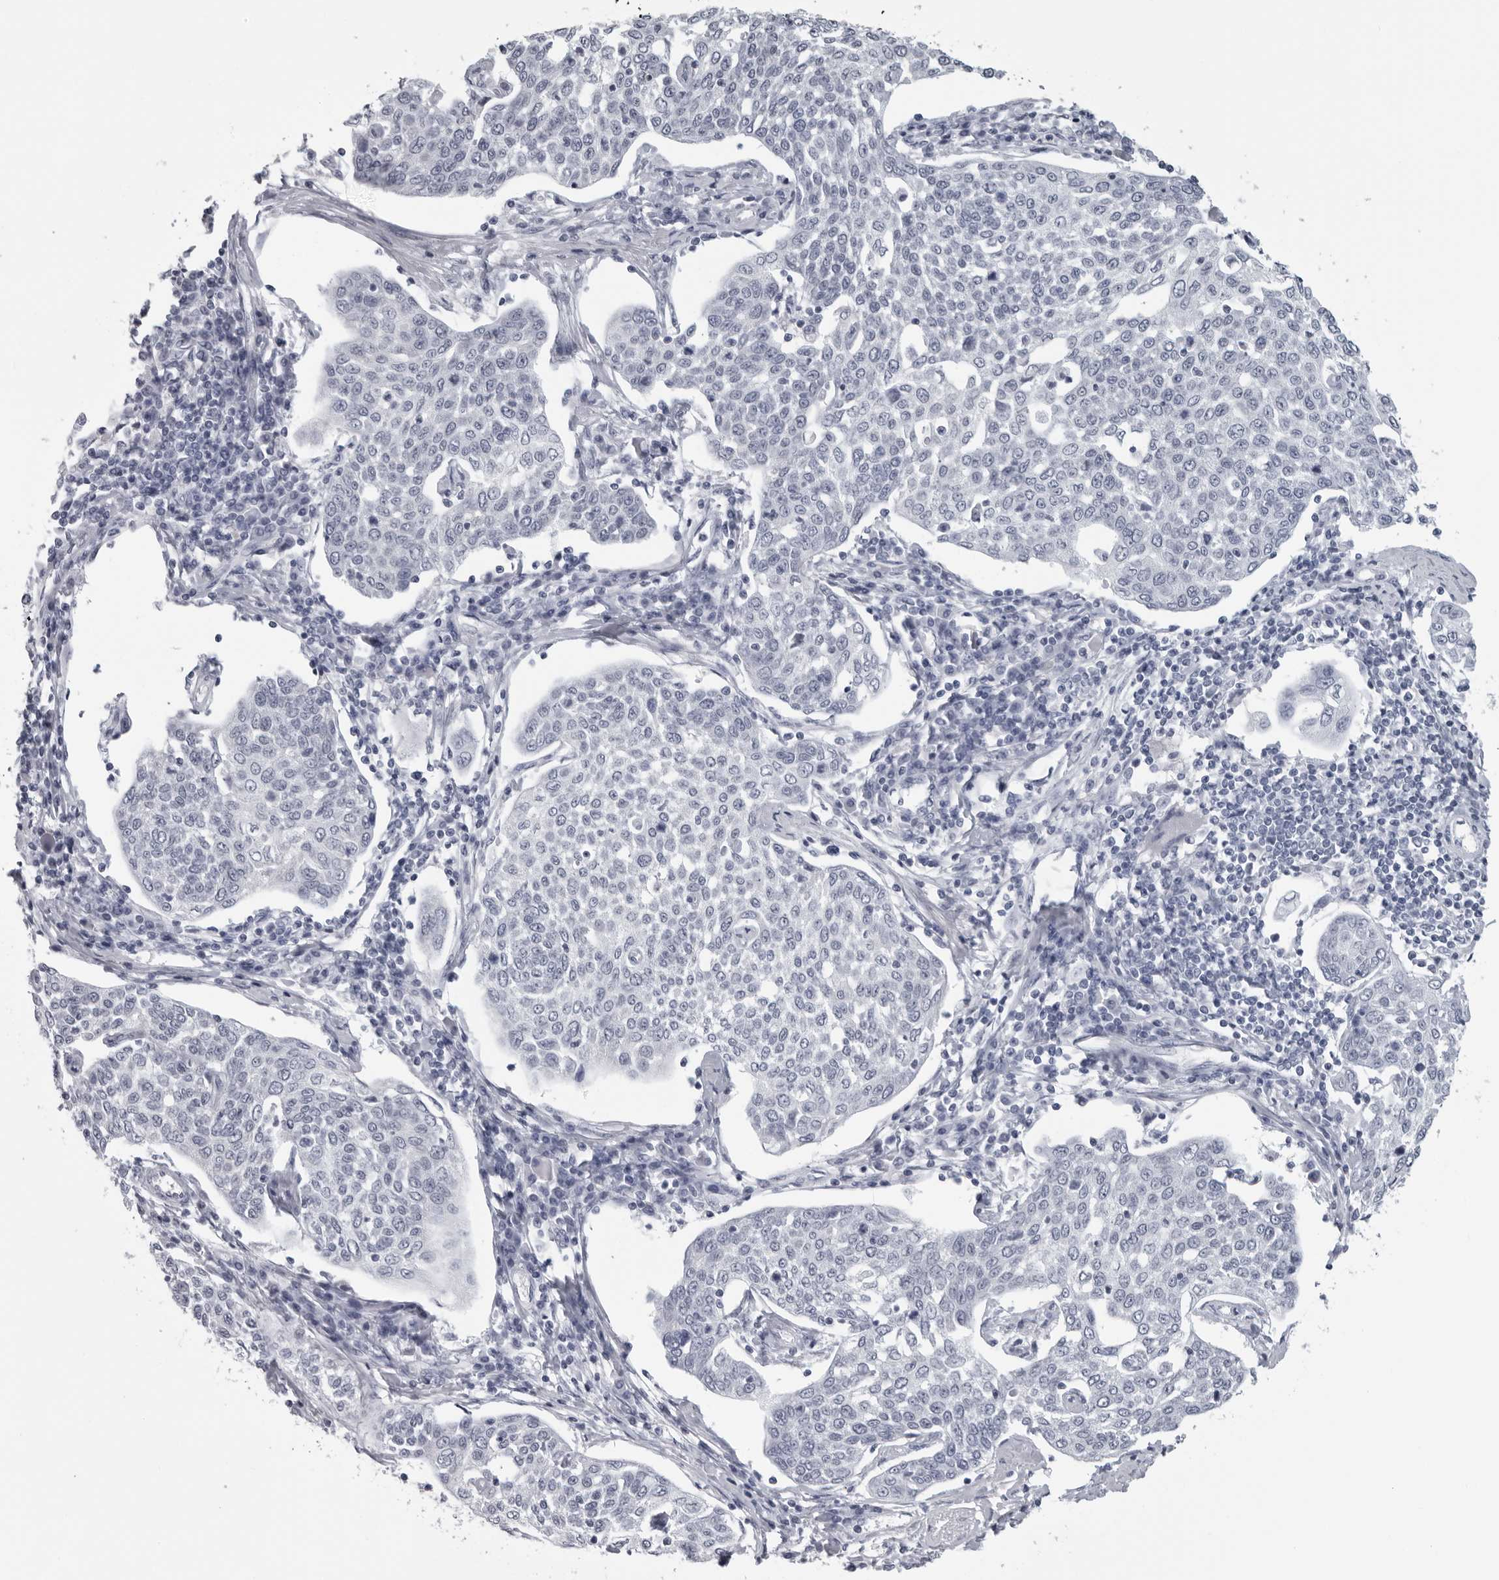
{"staining": {"intensity": "negative", "quantity": "none", "location": "none"}, "tissue": "cervical cancer", "cell_type": "Tumor cells", "image_type": "cancer", "snomed": [{"axis": "morphology", "description": "Squamous cell carcinoma, NOS"}, {"axis": "topography", "description": "Cervix"}], "caption": "Human cervical cancer stained for a protein using immunohistochemistry (IHC) shows no staining in tumor cells.", "gene": "OPLAH", "patient": {"sex": "female", "age": 34}}